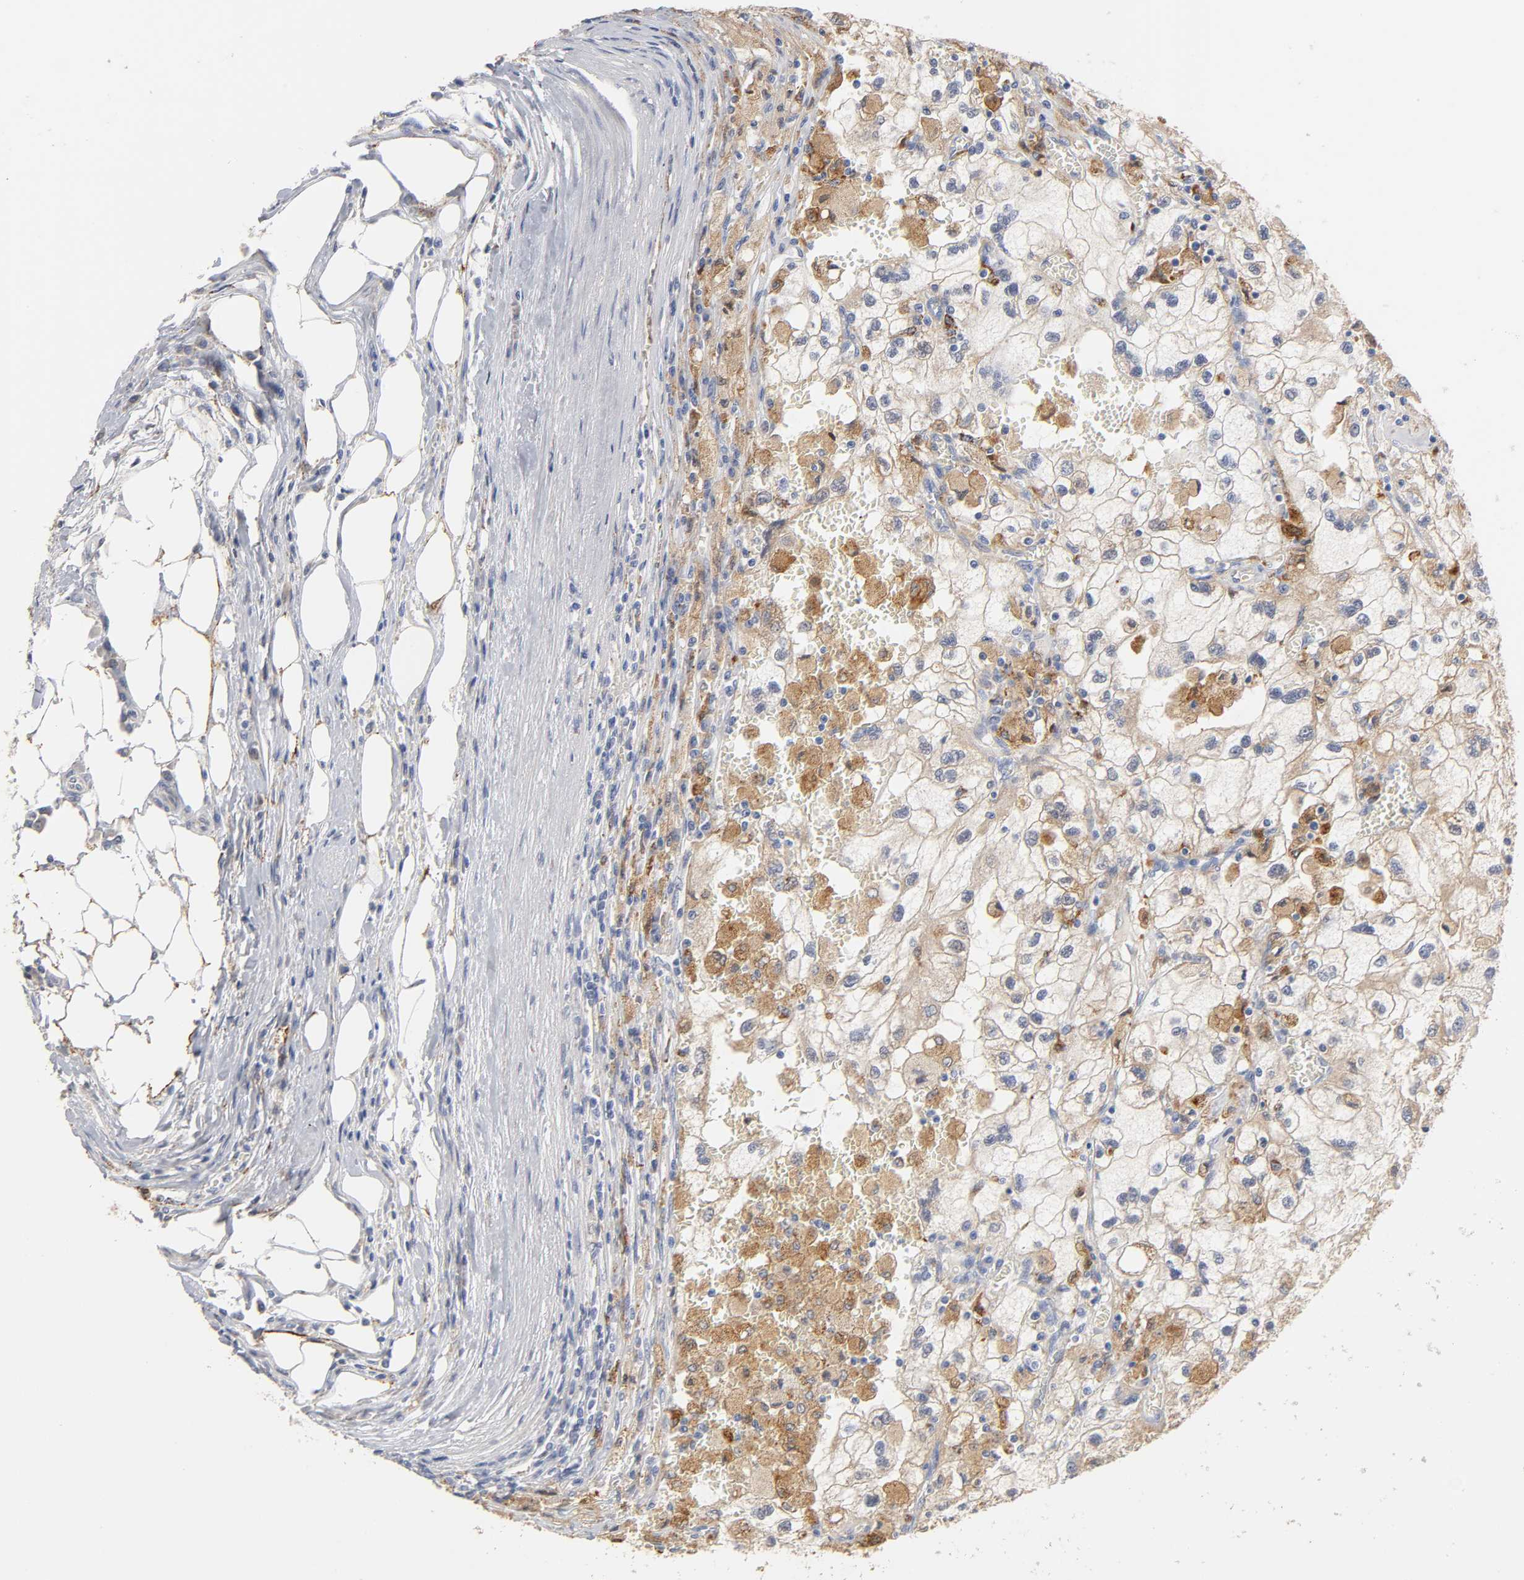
{"staining": {"intensity": "moderate", "quantity": "25%-75%", "location": "cytoplasmic/membranous"}, "tissue": "renal cancer", "cell_type": "Tumor cells", "image_type": "cancer", "snomed": [{"axis": "morphology", "description": "Normal tissue, NOS"}, {"axis": "morphology", "description": "Adenocarcinoma, NOS"}, {"axis": "topography", "description": "Kidney"}], "caption": "Moderate cytoplasmic/membranous expression is appreciated in approximately 25%-75% of tumor cells in renal cancer (adenocarcinoma).", "gene": "ISG15", "patient": {"sex": "male", "age": 71}}